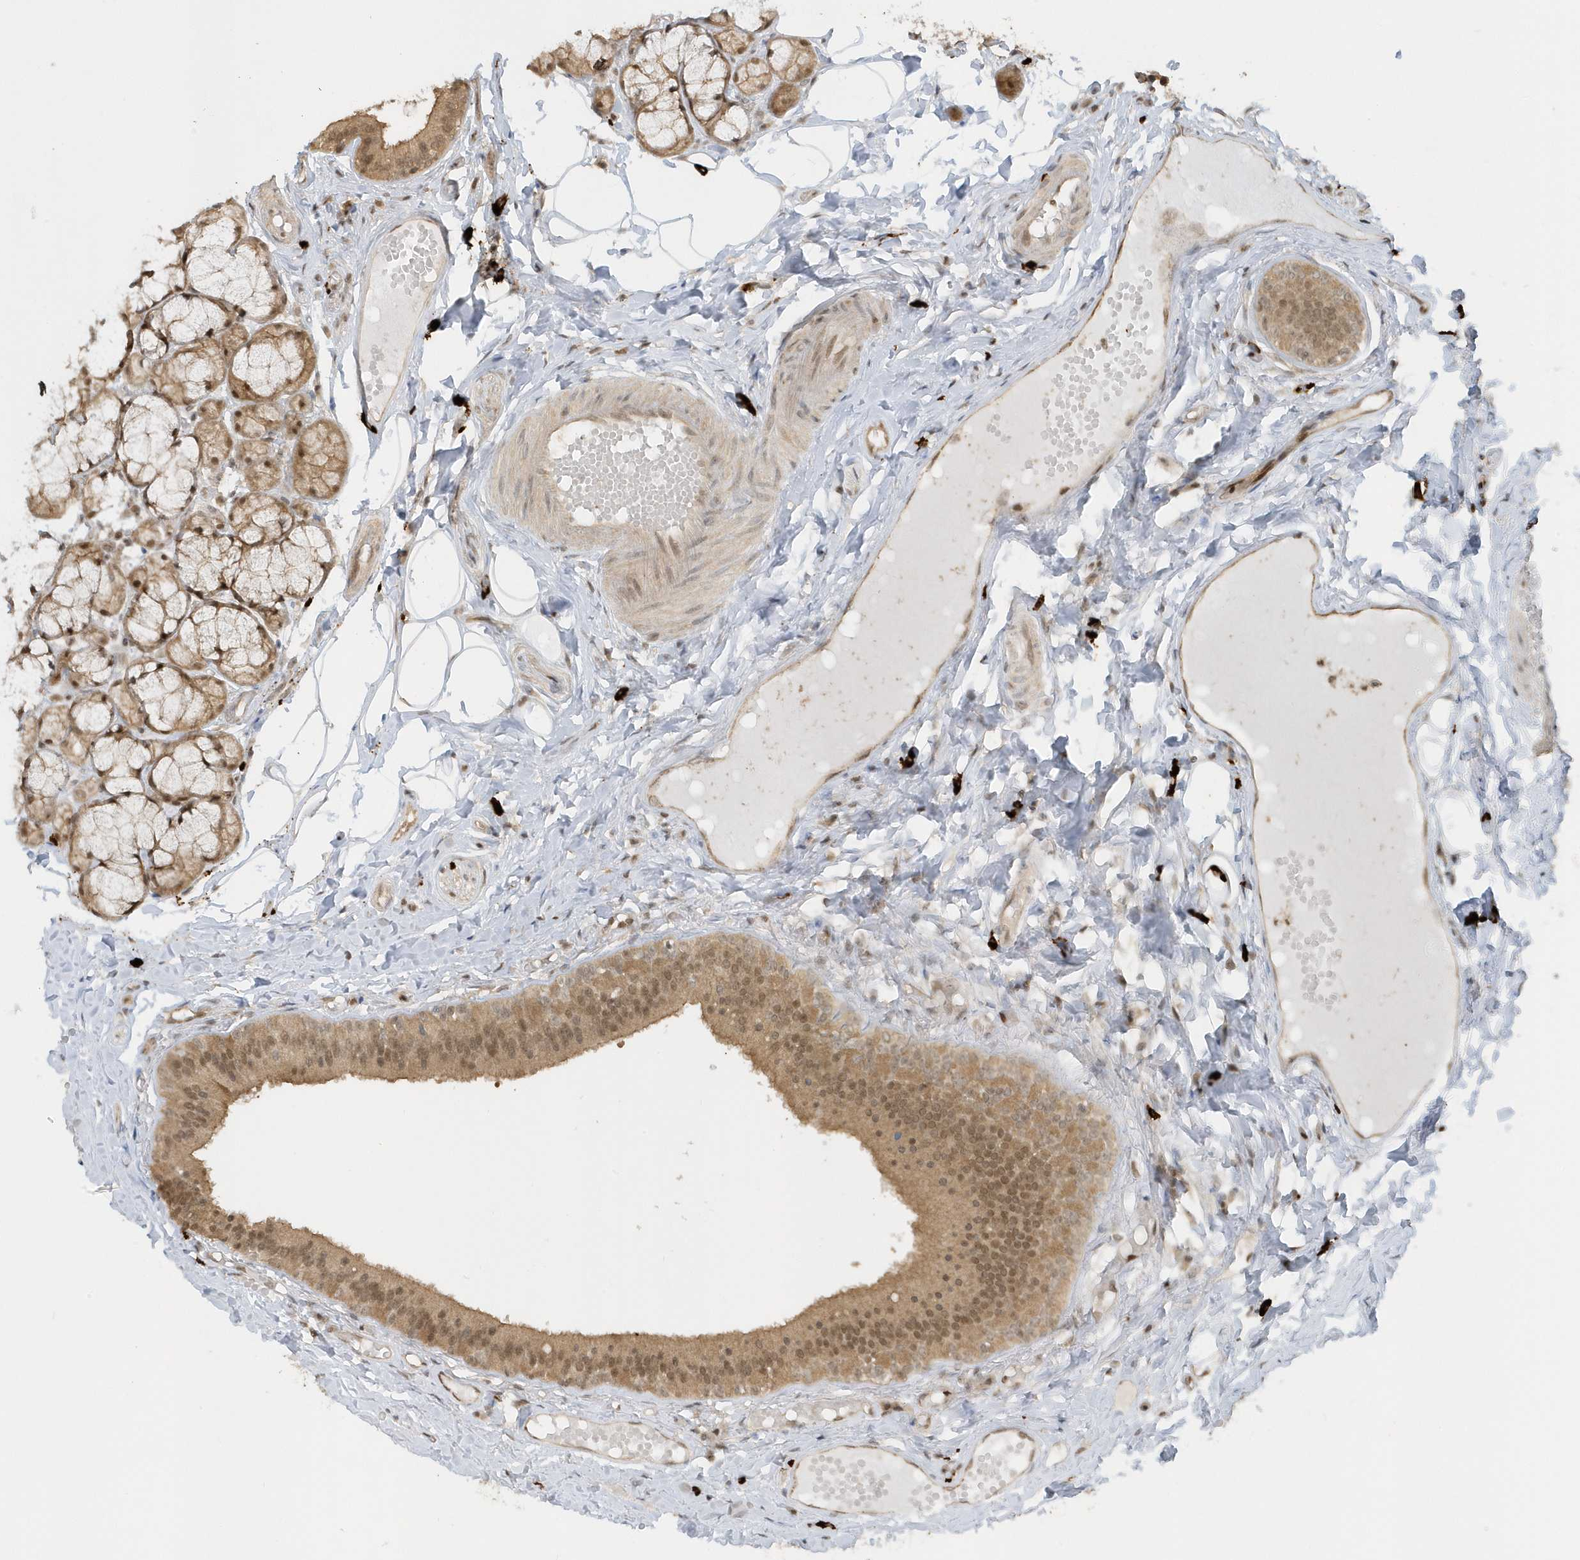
{"staining": {"intensity": "moderate", "quantity": "25%-75%", "location": "cytoplasmic/membranous,nuclear"}, "tissue": "oral mucosa", "cell_type": "Squamous epithelial cells", "image_type": "normal", "snomed": [{"axis": "morphology", "description": "Normal tissue, NOS"}, {"axis": "topography", "description": "Skeletal muscle"}, {"axis": "topography", "description": "Oral tissue"}, {"axis": "topography", "description": "Salivary gland"}, {"axis": "topography", "description": "Peripheral nerve tissue"}], "caption": "Benign oral mucosa was stained to show a protein in brown. There is medium levels of moderate cytoplasmic/membranous,nuclear expression in approximately 25%-75% of squamous epithelial cells. (DAB (3,3'-diaminobenzidine) IHC with brightfield microscopy, high magnification).", "gene": "PPP1R7", "patient": {"sex": "male", "age": 54}}